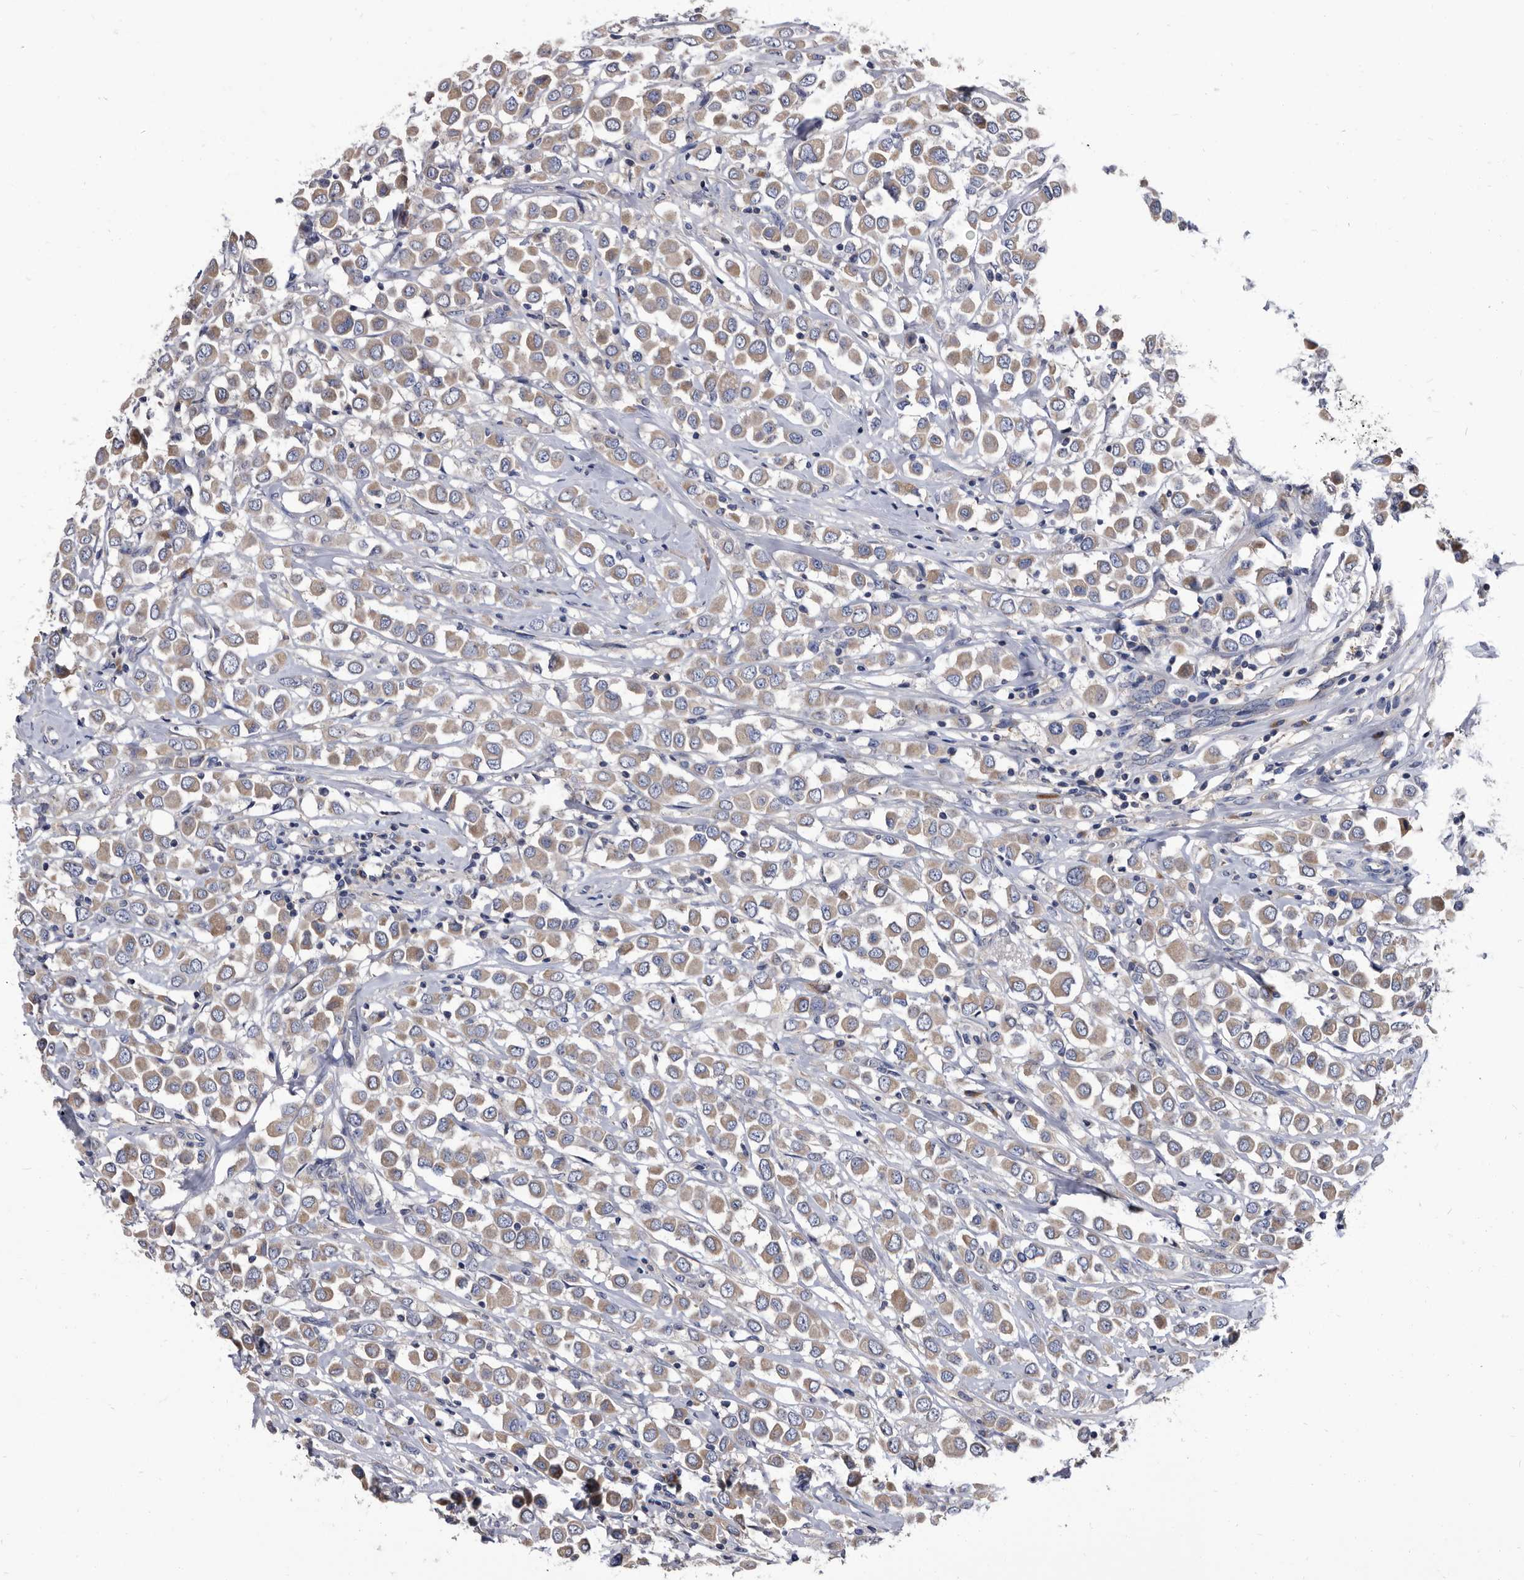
{"staining": {"intensity": "weak", "quantity": ">75%", "location": "cytoplasmic/membranous"}, "tissue": "breast cancer", "cell_type": "Tumor cells", "image_type": "cancer", "snomed": [{"axis": "morphology", "description": "Duct carcinoma"}, {"axis": "topography", "description": "Breast"}], "caption": "Protein expression analysis of breast intraductal carcinoma exhibits weak cytoplasmic/membranous positivity in about >75% of tumor cells. (Stains: DAB in brown, nuclei in blue, Microscopy: brightfield microscopy at high magnification).", "gene": "DTNBP1", "patient": {"sex": "female", "age": 61}}